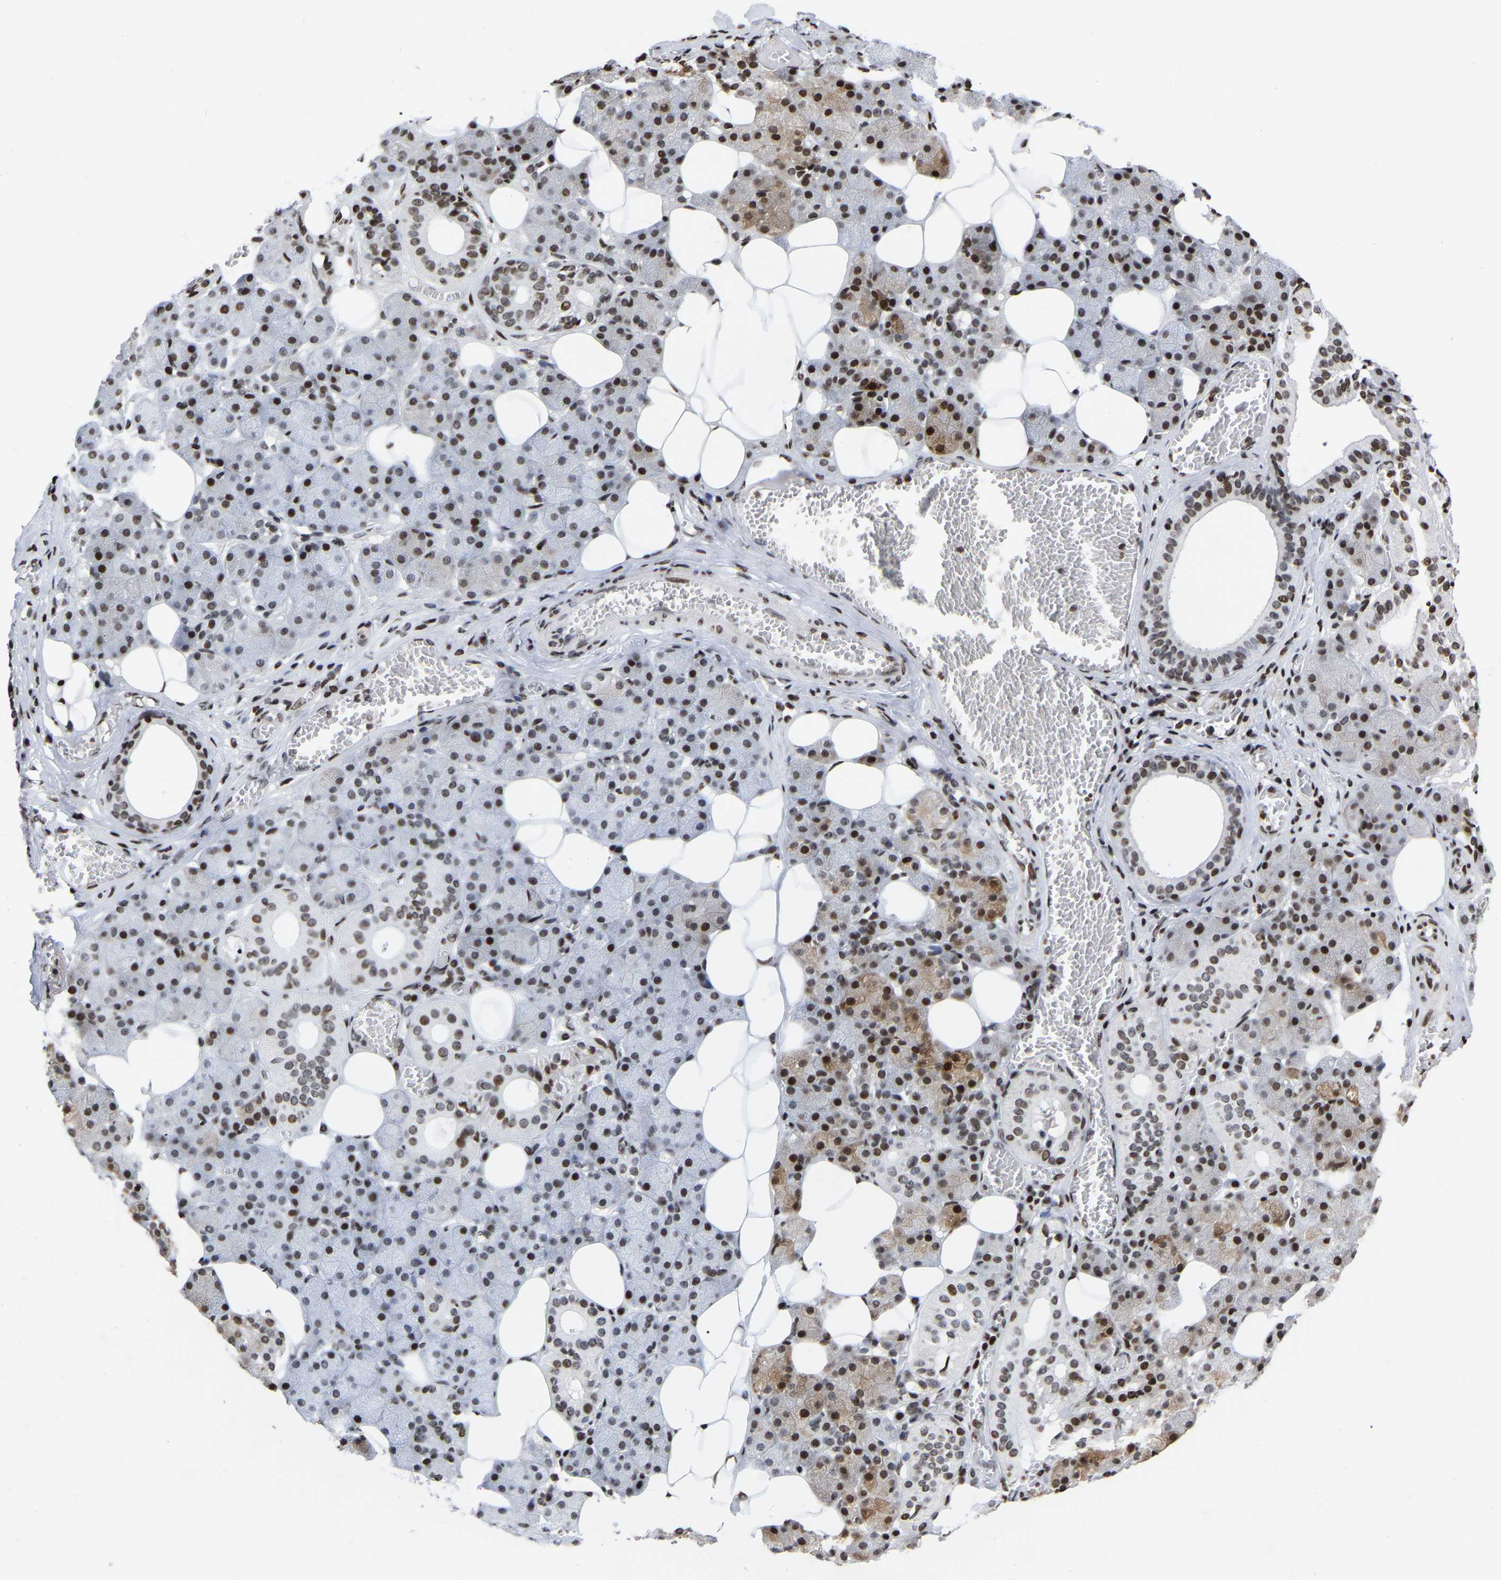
{"staining": {"intensity": "strong", "quantity": "25%-75%", "location": "cytoplasmic/membranous,nuclear"}, "tissue": "salivary gland", "cell_type": "Glandular cells", "image_type": "normal", "snomed": [{"axis": "morphology", "description": "Normal tissue, NOS"}, {"axis": "topography", "description": "Salivary gland"}], "caption": "Strong cytoplasmic/membranous,nuclear protein positivity is present in approximately 25%-75% of glandular cells in salivary gland.", "gene": "PRCC", "patient": {"sex": "female", "age": 33}}